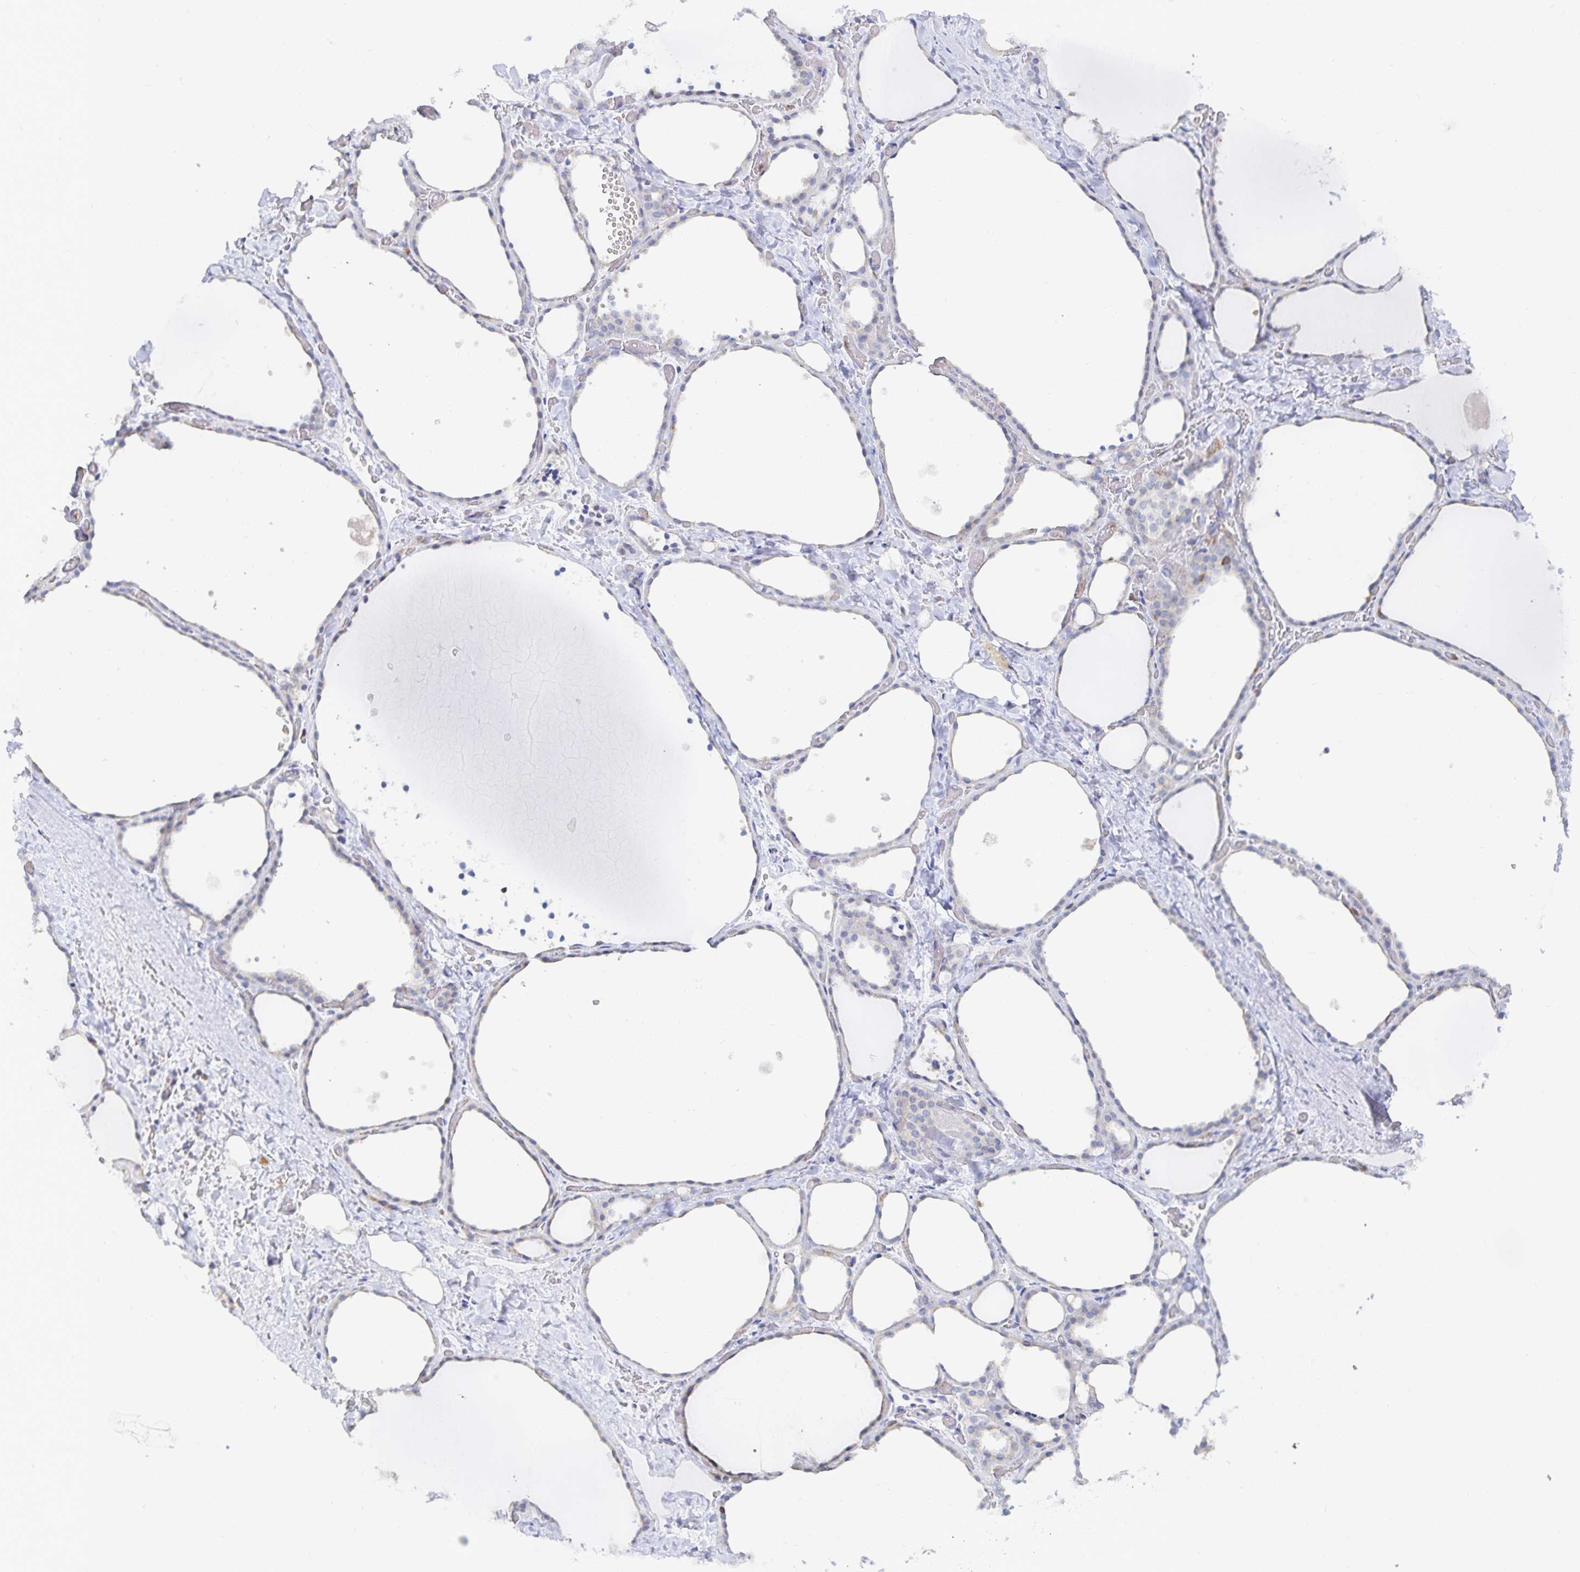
{"staining": {"intensity": "negative", "quantity": "none", "location": "none"}, "tissue": "thyroid gland", "cell_type": "Glandular cells", "image_type": "normal", "snomed": [{"axis": "morphology", "description": "Normal tissue, NOS"}, {"axis": "topography", "description": "Thyroid gland"}], "caption": "Immunohistochemistry of unremarkable human thyroid gland exhibits no staining in glandular cells.", "gene": "PIK3CD", "patient": {"sex": "female", "age": 36}}